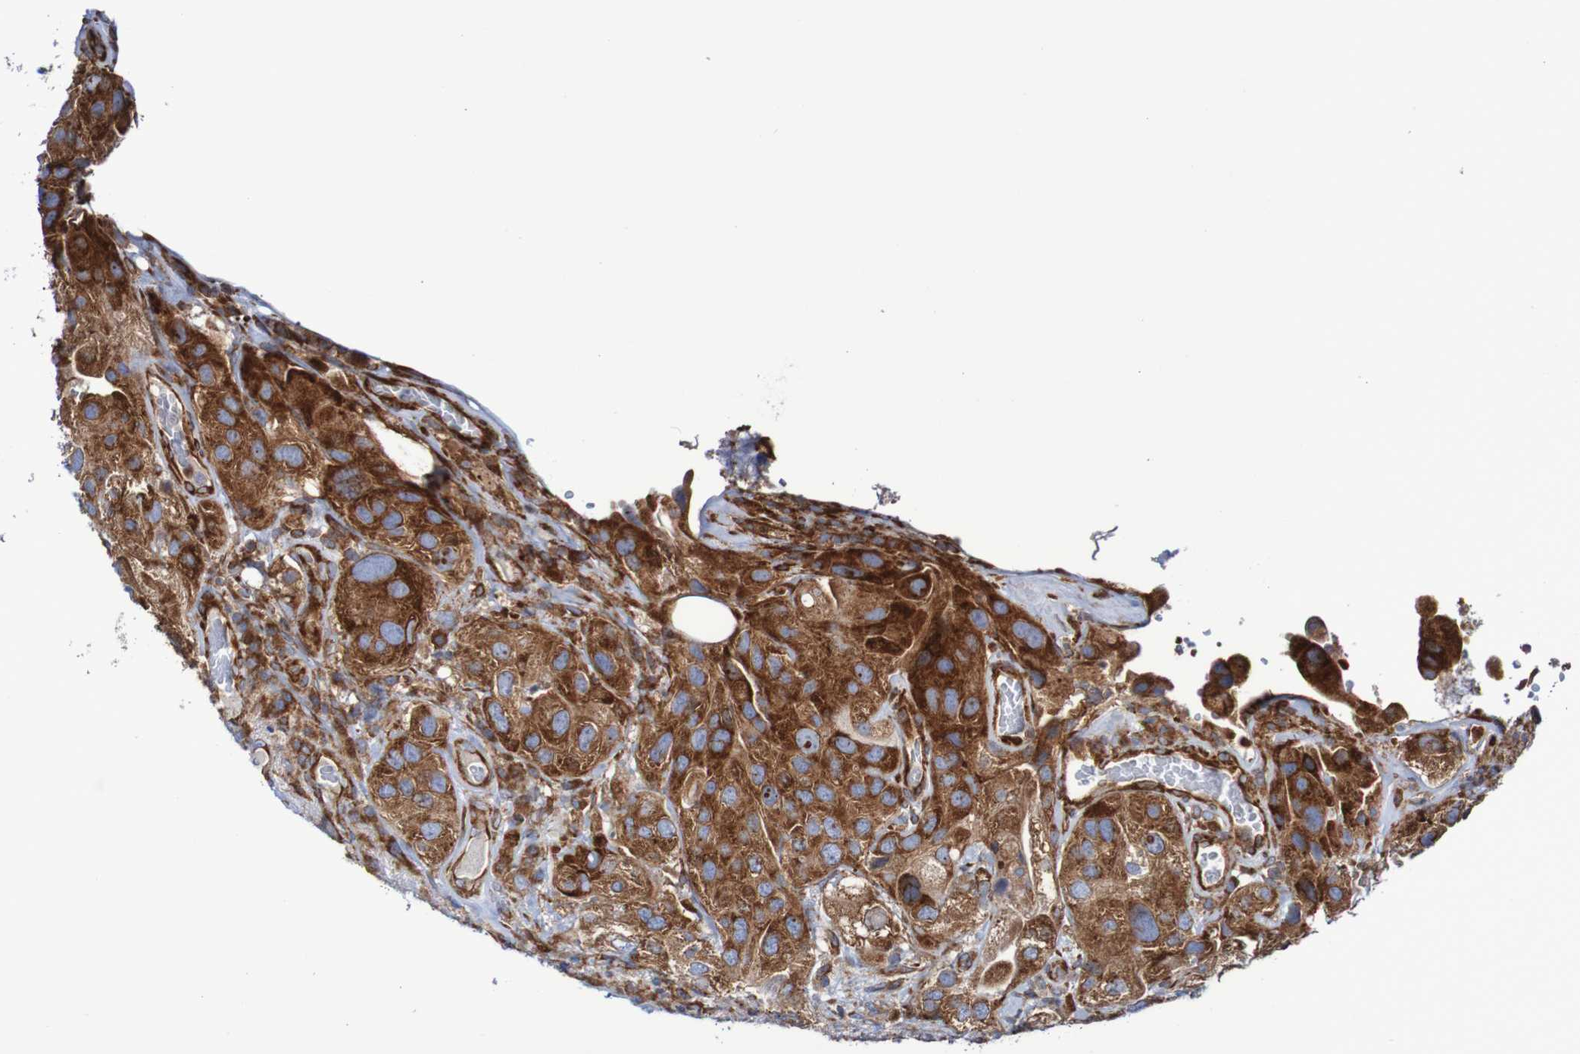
{"staining": {"intensity": "strong", "quantity": ">75%", "location": "cytoplasmic/membranous"}, "tissue": "urothelial cancer", "cell_type": "Tumor cells", "image_type": "cancer", "snomed": [{"axis": "morphology", "description": "Urothelial carcinoma, High grade"}, {"axis": "topography", "description": "Urinary bladder"}], "caption": "Urothelial cancer stained with a protein marker demonstrates strong staining in tumor cells.", "gene": "FXR2", "patient": {"sex": "female", "age": 64}}